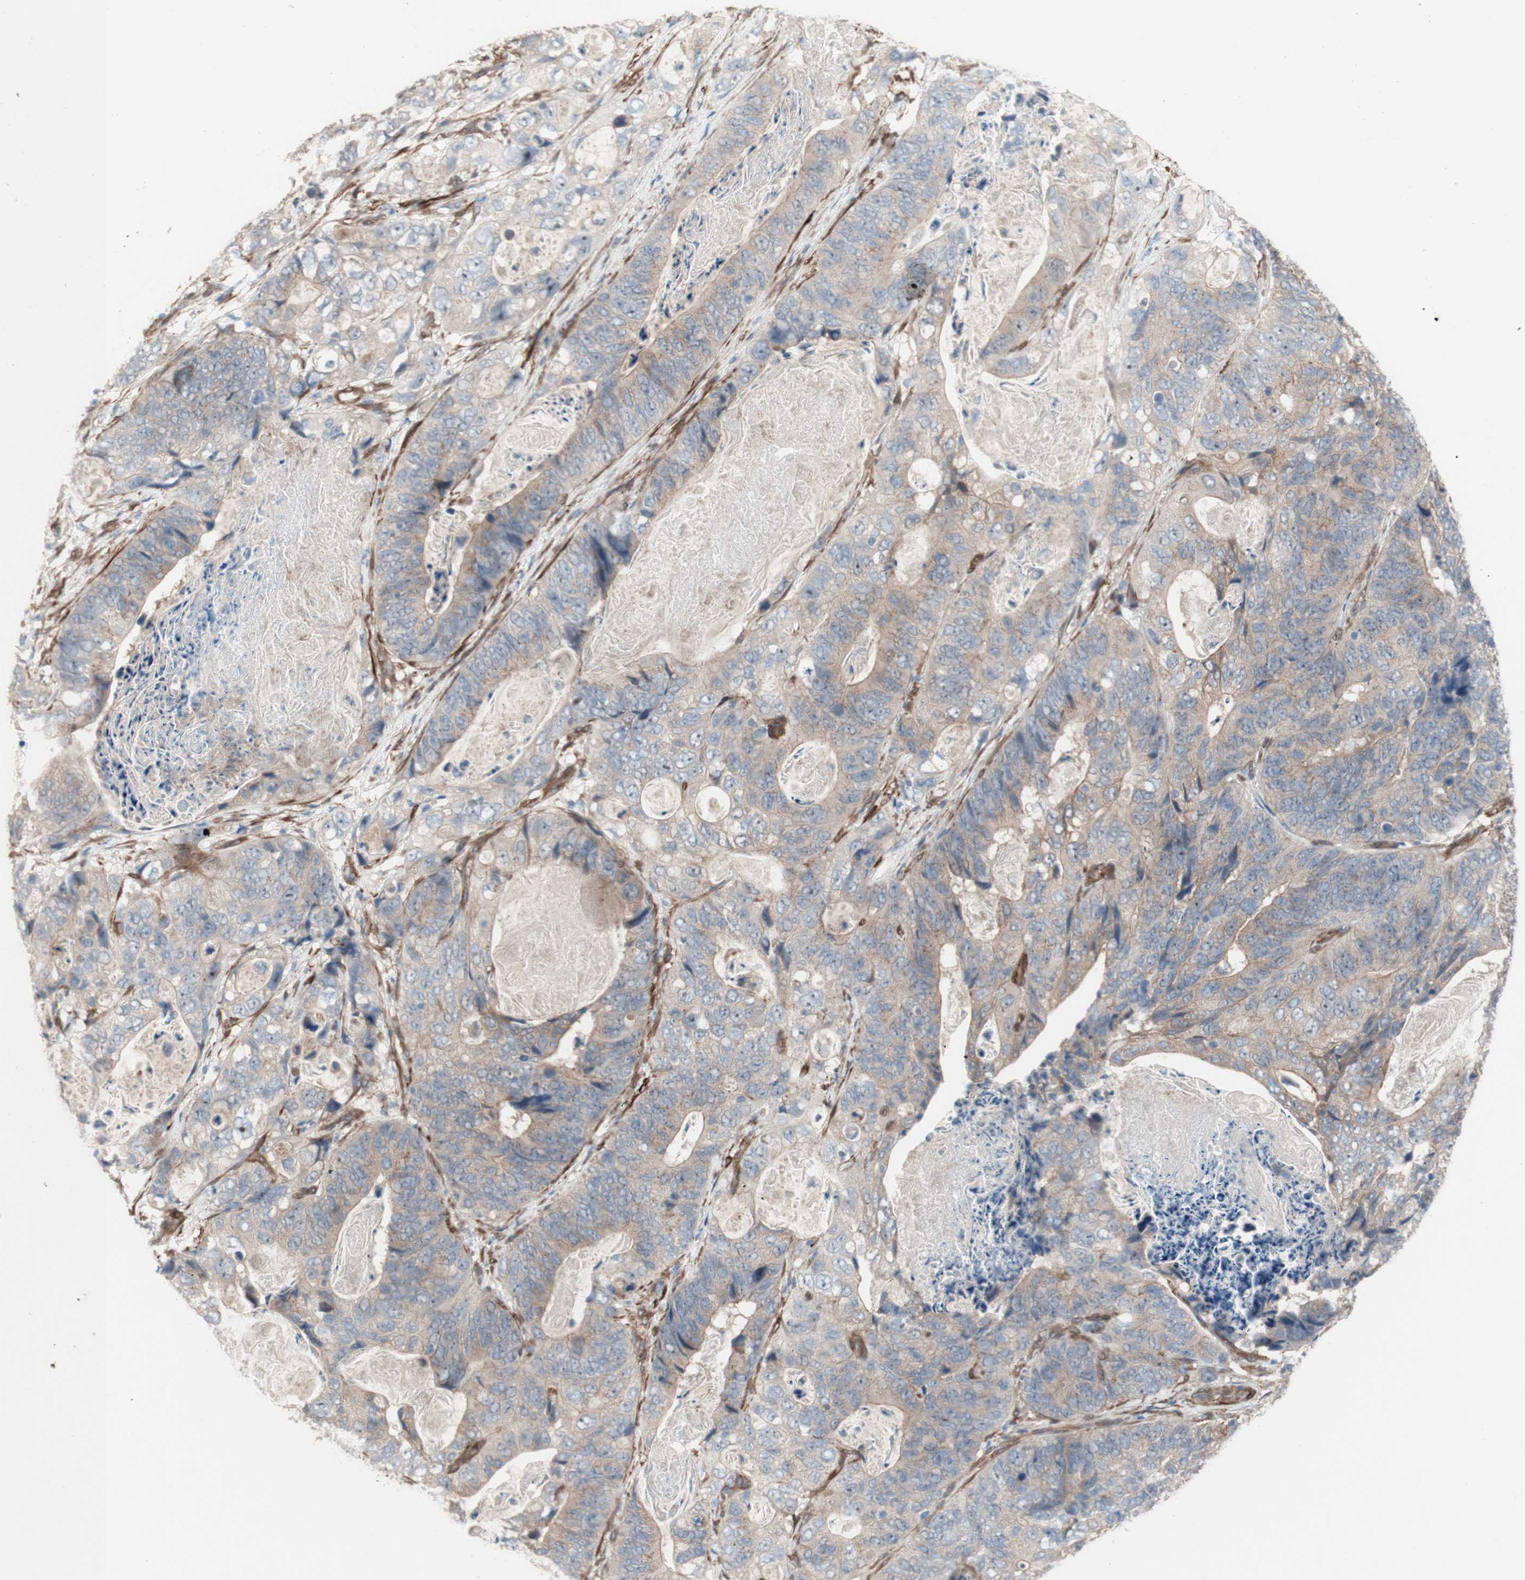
{"staining": {"intensity": "weak", "quantity": ">75%", "location": "cytoplasmic/membranous"}, "tissue": "stomach cancer", "cell_type": "Tumor cells", "image_type": "cancer", "snomed": [{"axis": "morphology", "description": "Adenocarcinoma, NOS"}, {"axis": "topography", "description": "Stomach"}], "caption": "A brown stain shows weak cytoplasmic/membranous positivity of a protein in human stomach adenocarcinoma tumor cells.", "gene": "CNN3", "patient": {"sex": "female", "age": 89}}